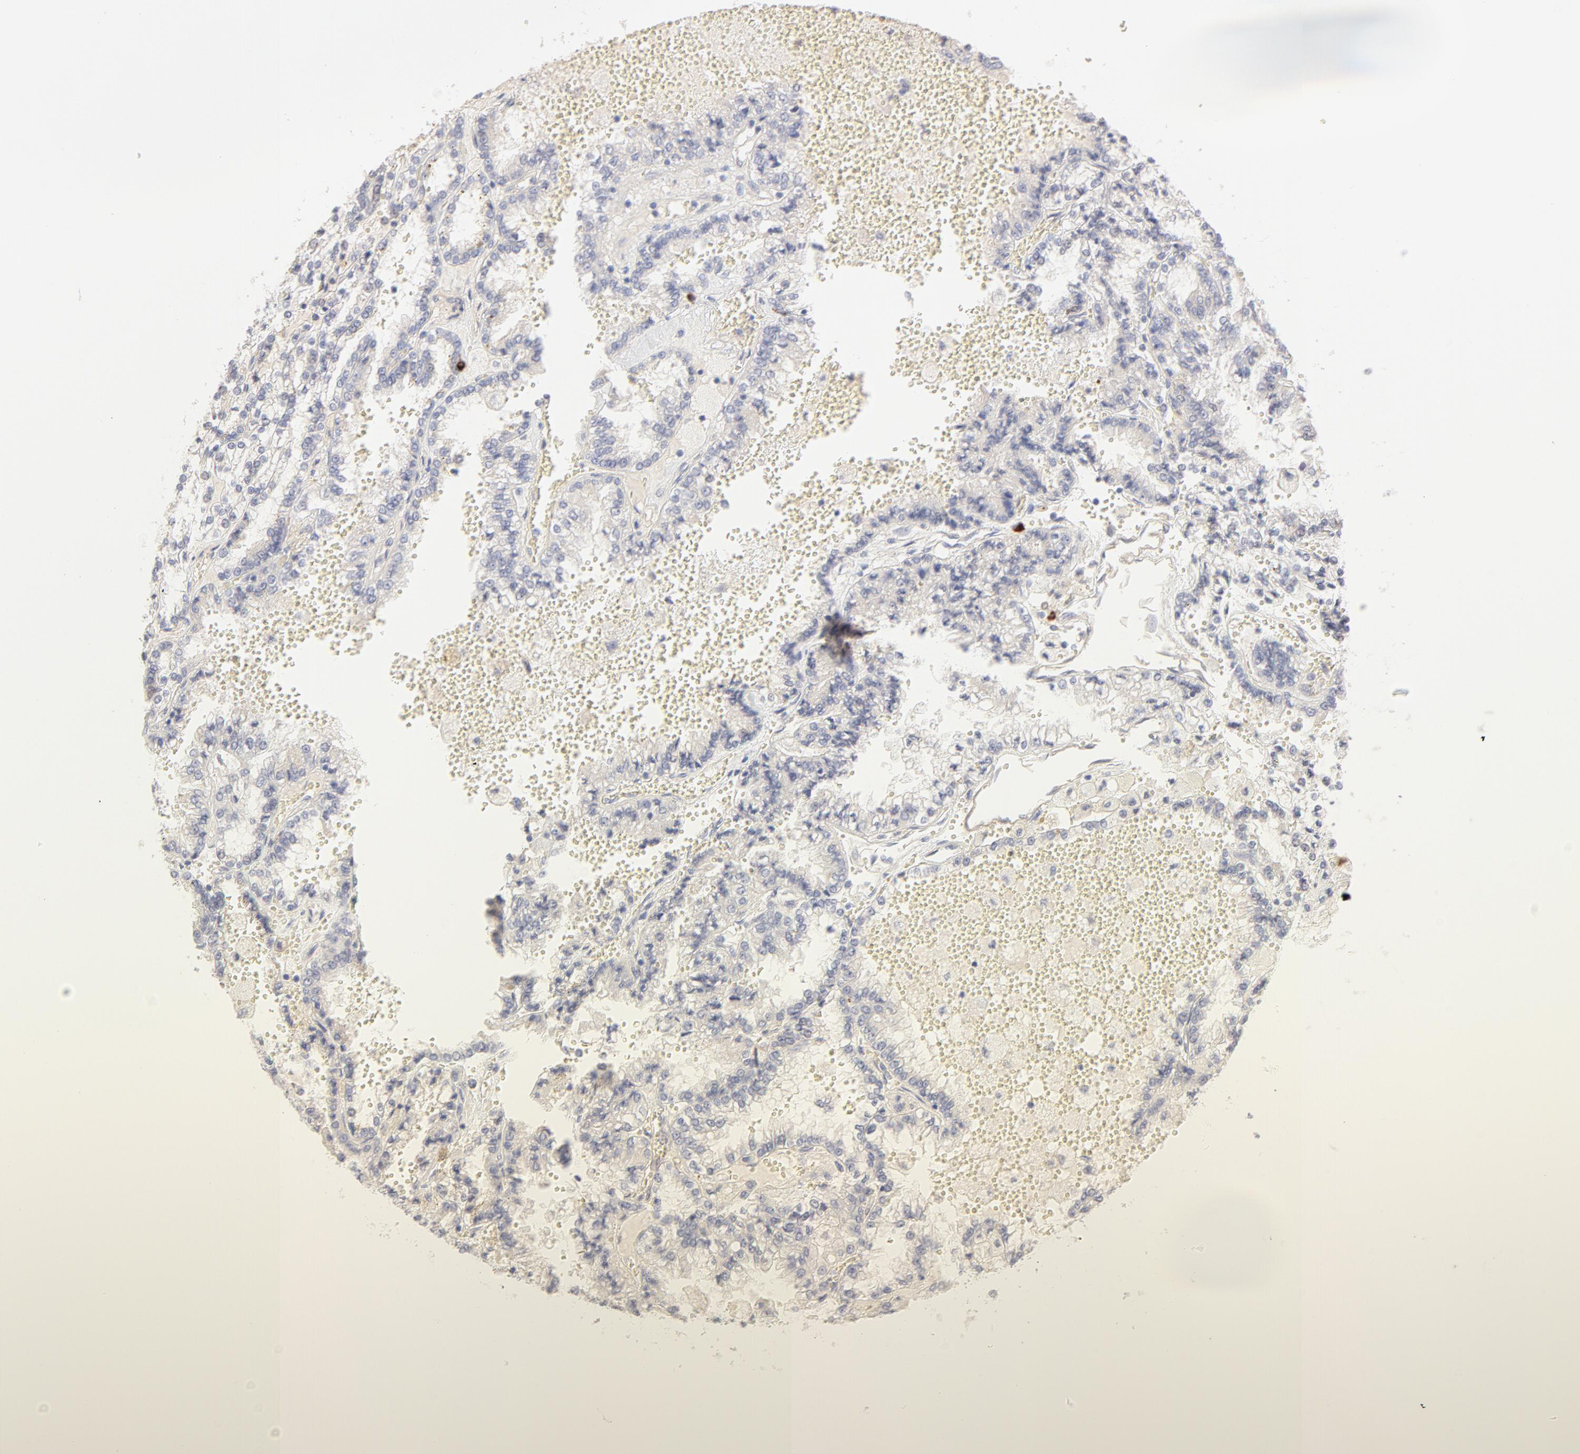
{"staining": {"intensity": "negative", "quantity": "none", "location": "none"}, "tissue": "renal cancer", "cell_type": "Tumor cells", "image_type": "cancer", "snomed": [{"axis": "morphology", "description": "Adenocarcinoma, NOS"}, {"axis": "topography", "description": "Kidney"}], "caption": "Renal cancer (adenocarcinoma) stained for a protein using immunohistochemistry (IHC) demonstrates no expression tumor cells.", "gene": "ELF3", "patient": {"sex": "female", "age": 56}}